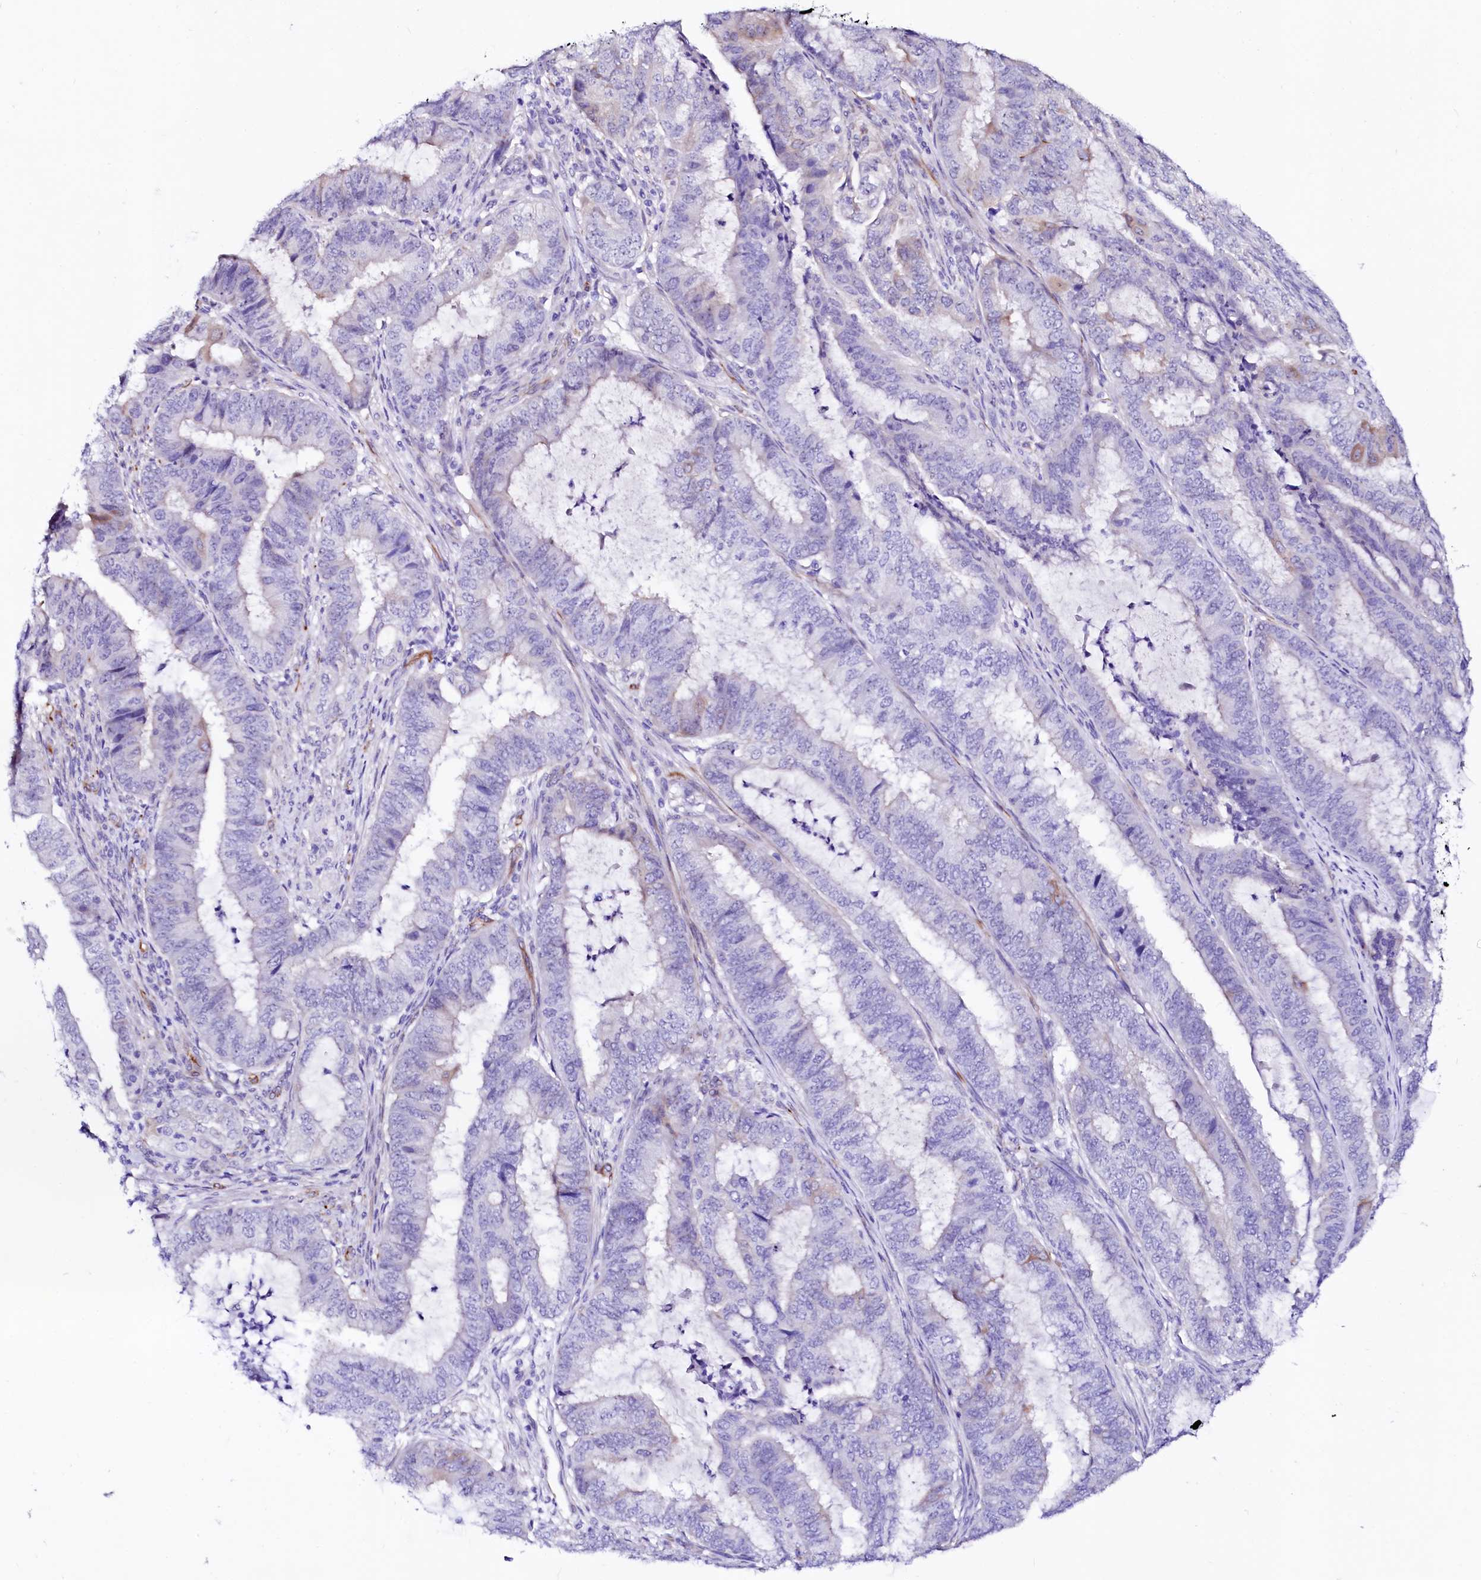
{"staining": {"intensity": "negative", "quantity": "none", "location": "none"}, "tissue": "endometrial cancer", "cell_type": "Tumor cells", "image_type": "cancer", "snomed": [{"axis": "morphology", "description": "Adenocarcinoma, NOS"}, {"axis": "topography", "description": "Endometrium"}], "caption": "The photomicrograph shows no staining of tumor cells in adenocarcinoma (endometrial).", "gene": "SFR1", "patient": {"sex": "female", "age": 51}}